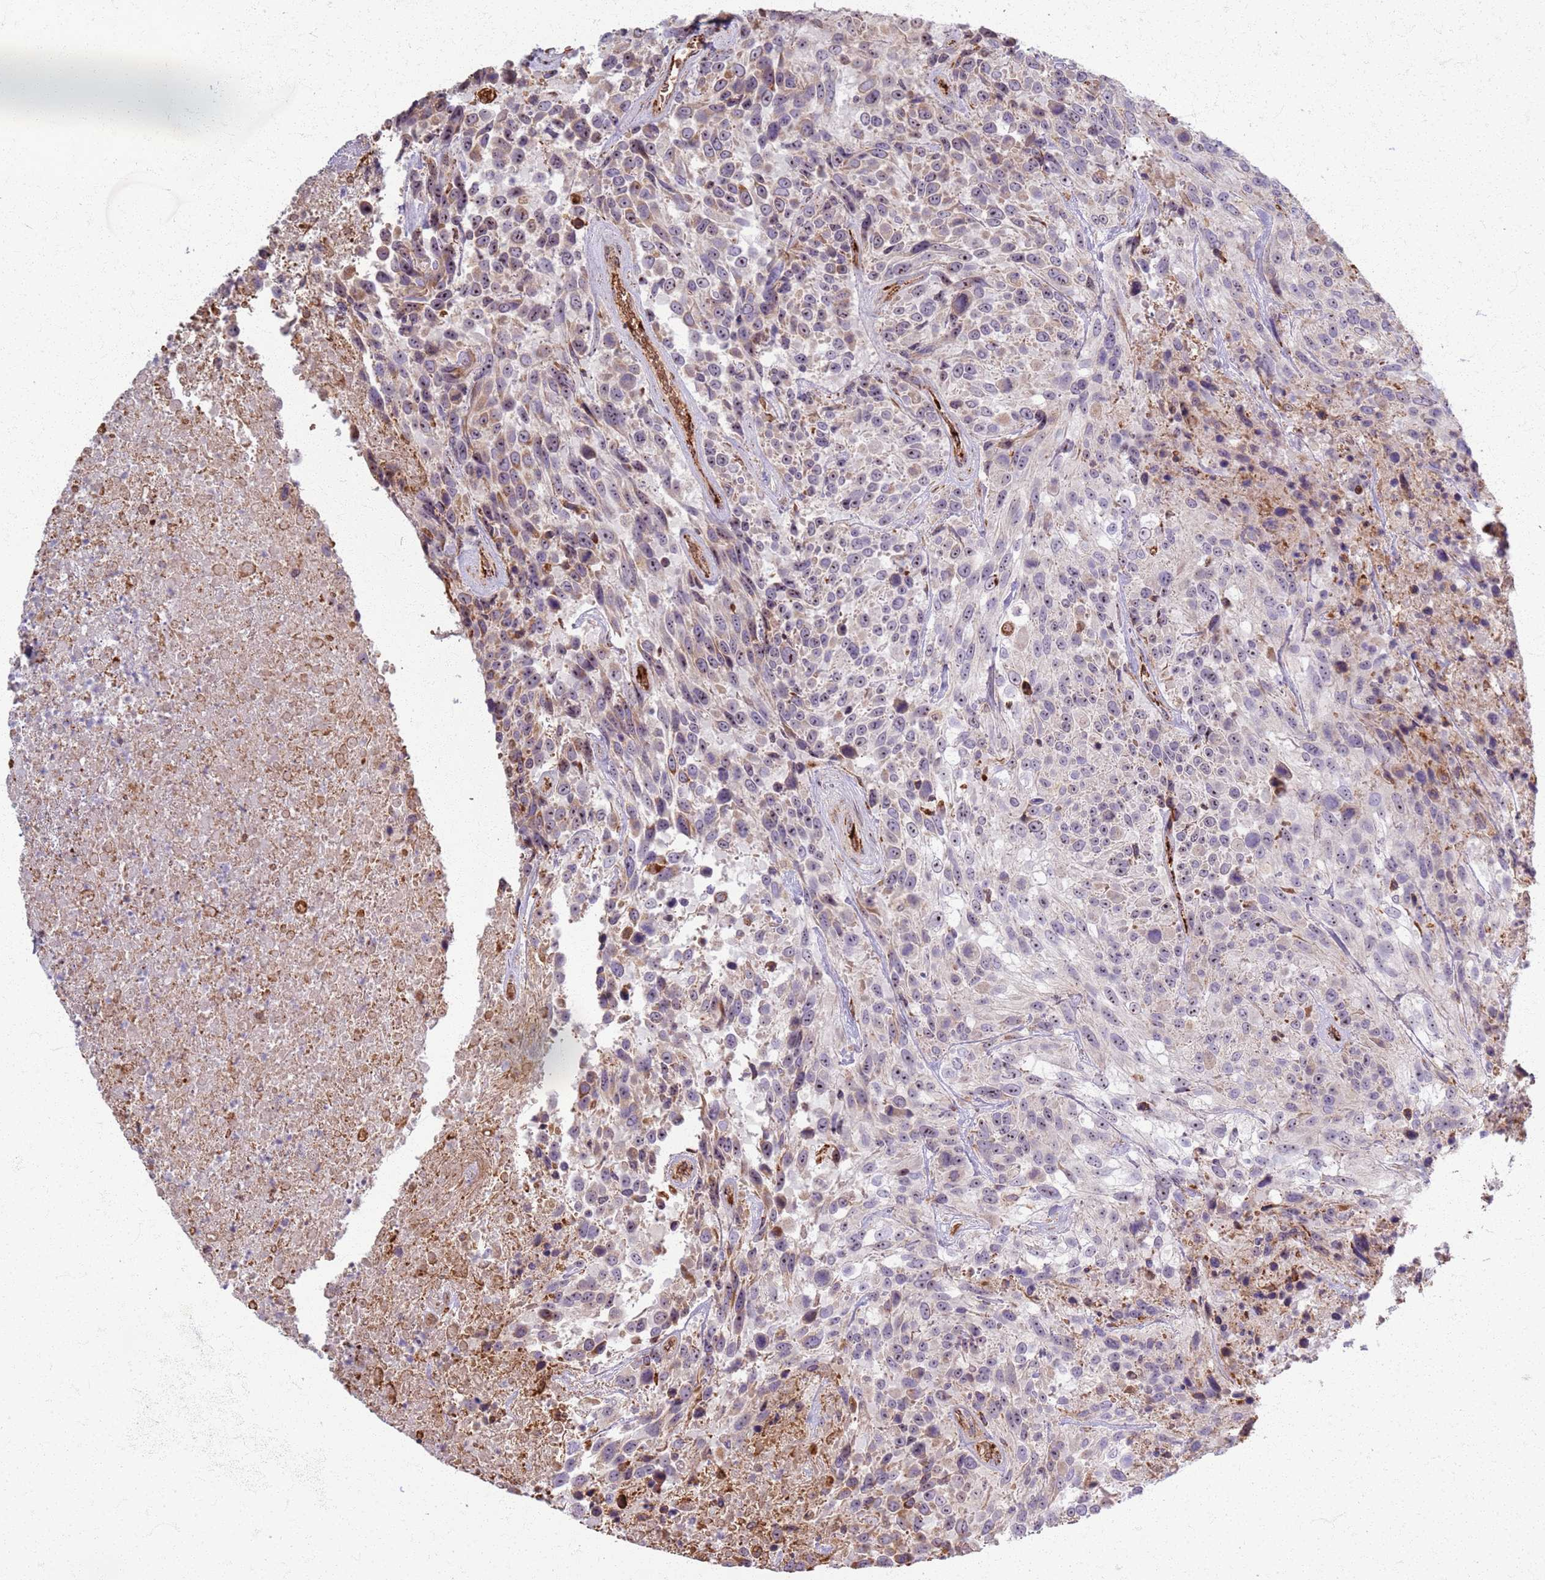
{"staining": {"intensity": "weak", "quantity": "25%-75%", "location": "cytoplasmic/membranous,nuclear"}, "tissue": "urothelial cancer", "cell_type": "Tumor cells", "image_type": "cancer", "snomed": [{"axis": "morphology", "description": "Urothelial carcinoma, High grade"}, {"axis": "topography", "description": "Urinary bladder"}], "caption": "Human urothelial carcinoma (high-grade) stained with a protein marker displays weak staining in tumor cells.", "gene": "KRI1", "patient": {"sex": "female", "age": 70}}